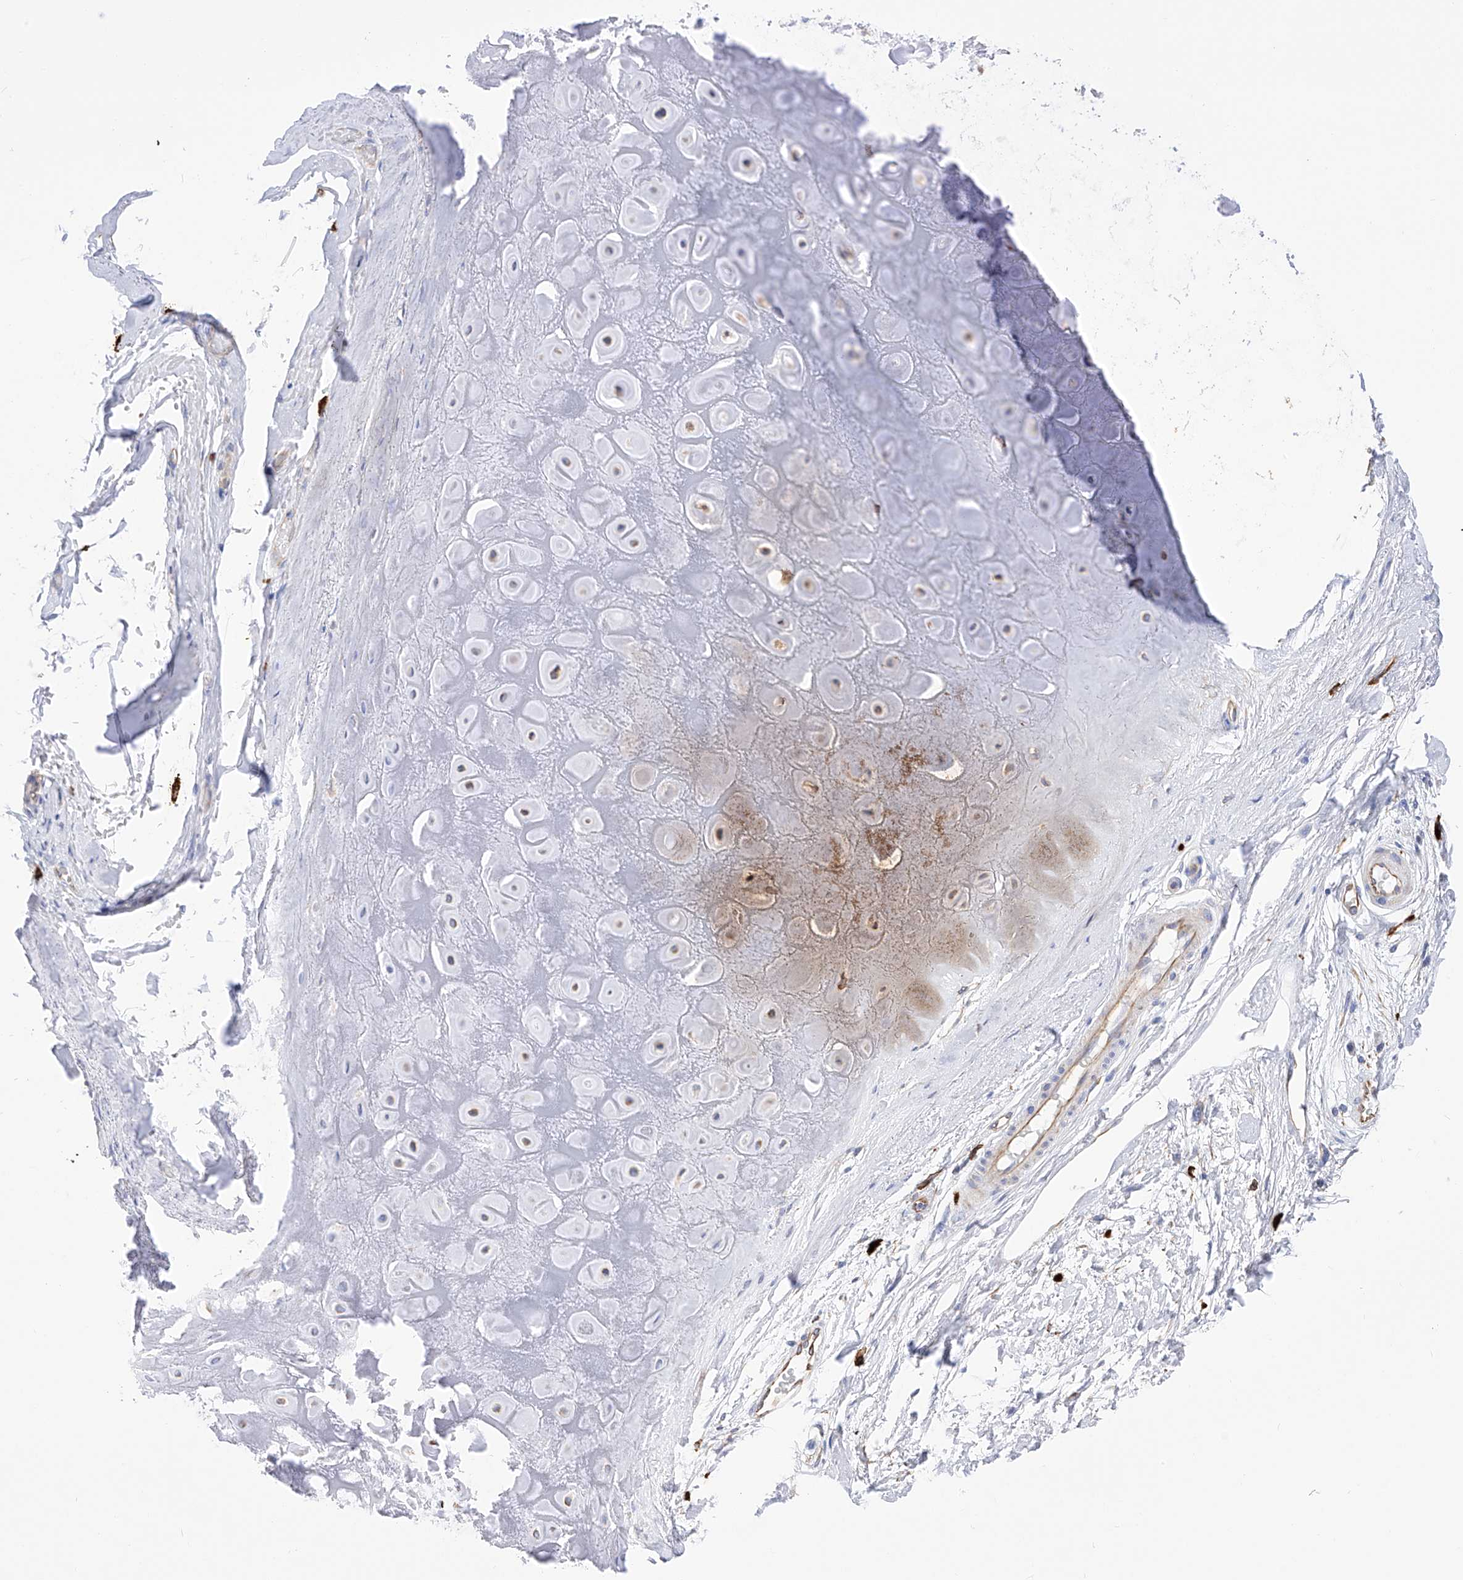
{"staining": {"intensity": "weak", "quantity": "<25%", "location": "cytoplasmic/membranous"}, "tissue": "adipose tissue", "cell_type": "Adipocytes", "image_type": "normal", "snomed": [{"axis": "morphology", "description": "Normal tissue, NOS"}, {"axis": "morphology", "description": "Basal cell carcinoma"}, {"axis": "topography", "description": "Skin"}], "caption": "High magnification brightfield microscopy of unremarkable adipose tissue stained with DAB (brown) and counterstained with hematoxylin (blue): adipocytes show no significant staining.", "gene": "FLG", "patient": {"sex": "female", "age": 89}}